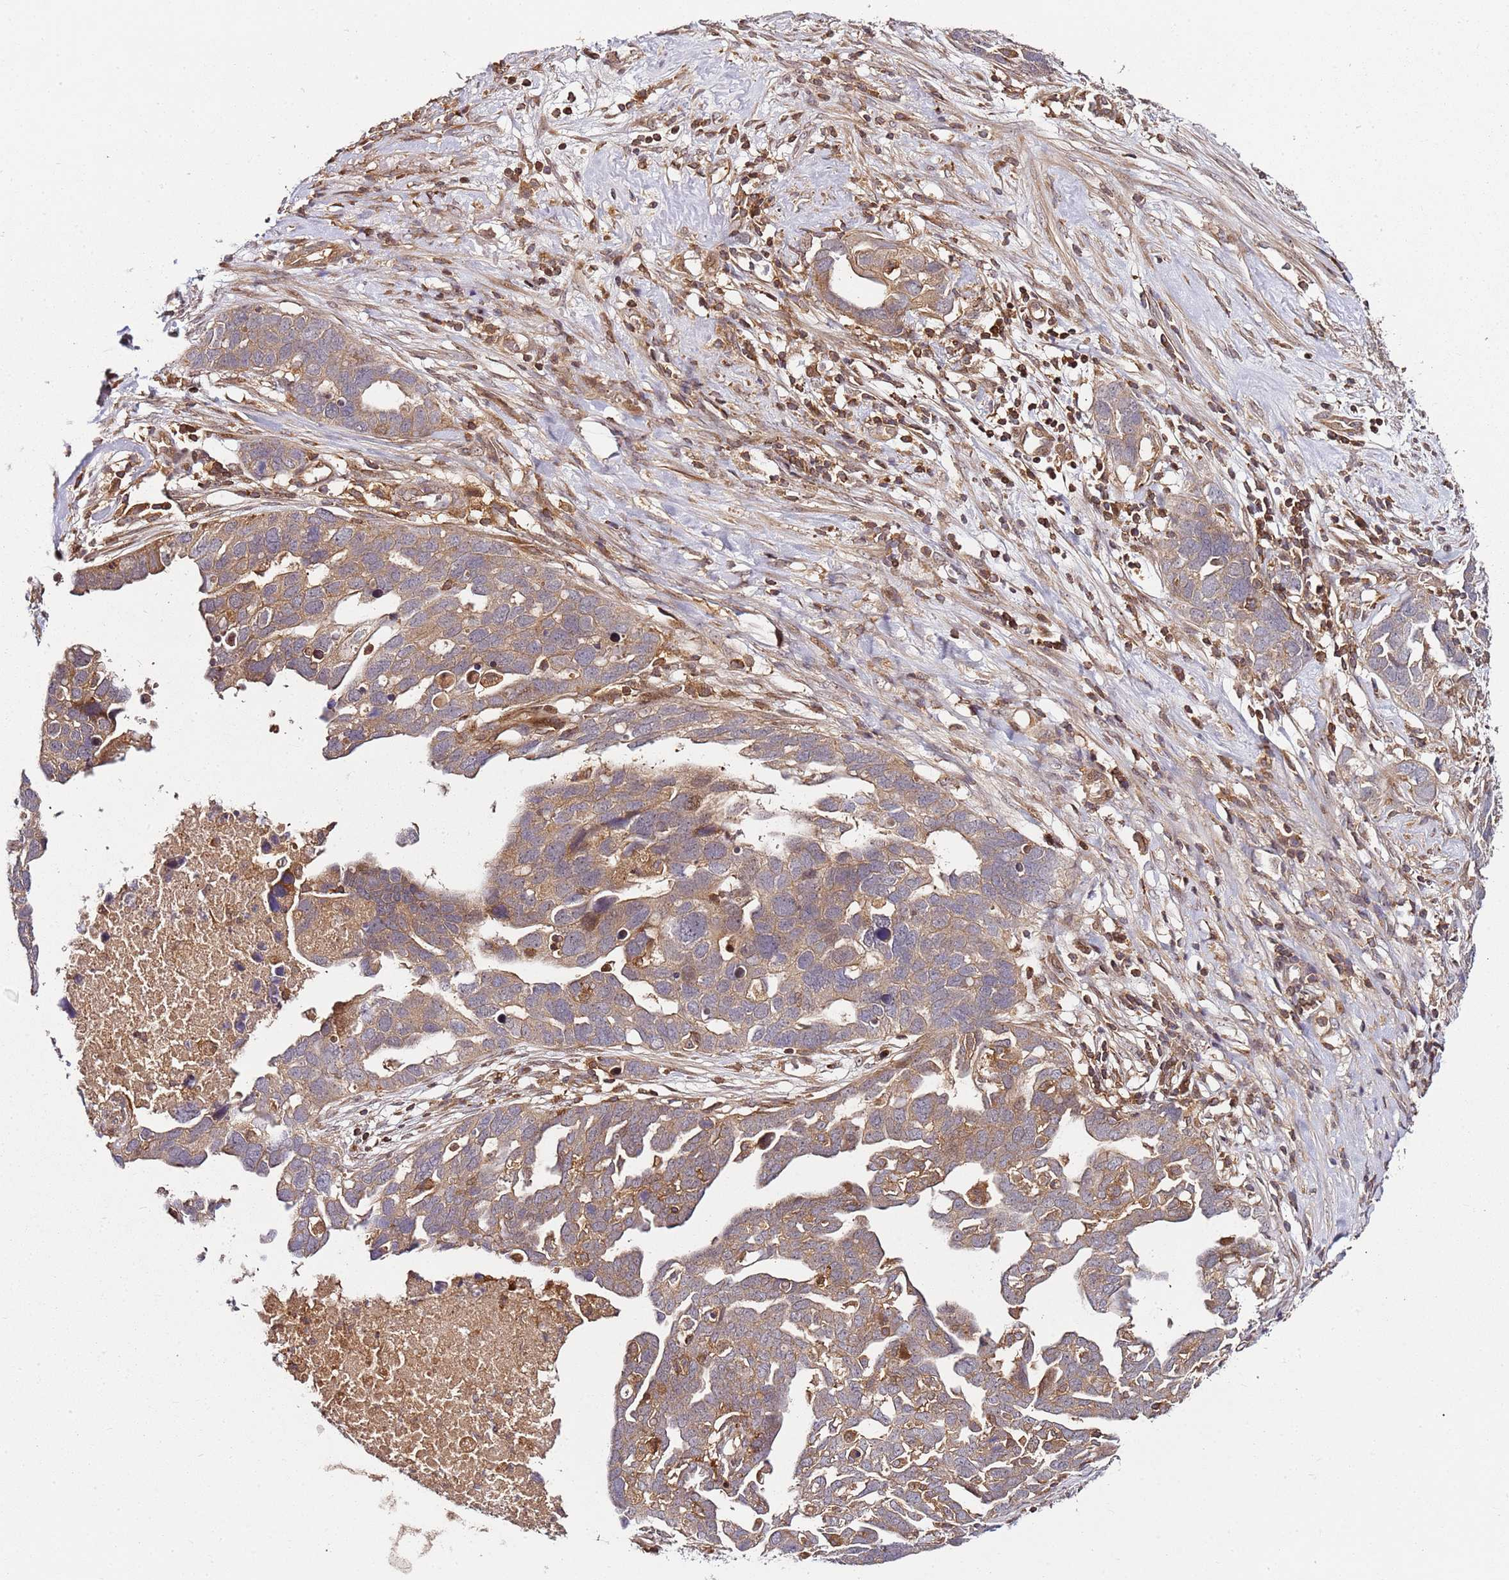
{"staining": {"intensity": "moderate", "quantity": ">75%", "location": "cytoplasmic/membranous"}, "tissue": "ovarian cancer", "cell_type": "Tumor cells", "image_type": "cancer", "snomed": [{"axis": "morphology", "description": "Cystadenocarcinoma, serous, NOS"}, {"axis": "topography", "description": "Ovary"}], "caption": "IHC image of neoplastic tissue: ovarian serous cystadenocarcinoma stained using immunohistochemistry (IHC) reveals medium levels of moderate protein expression localized specifically in the cytoplasmic/membranous of tumor cells, appearing as a cytoplasmic/membranous brown color.", "gene": "PRMT7", "patient": {"sex": "female", "age": 54}}